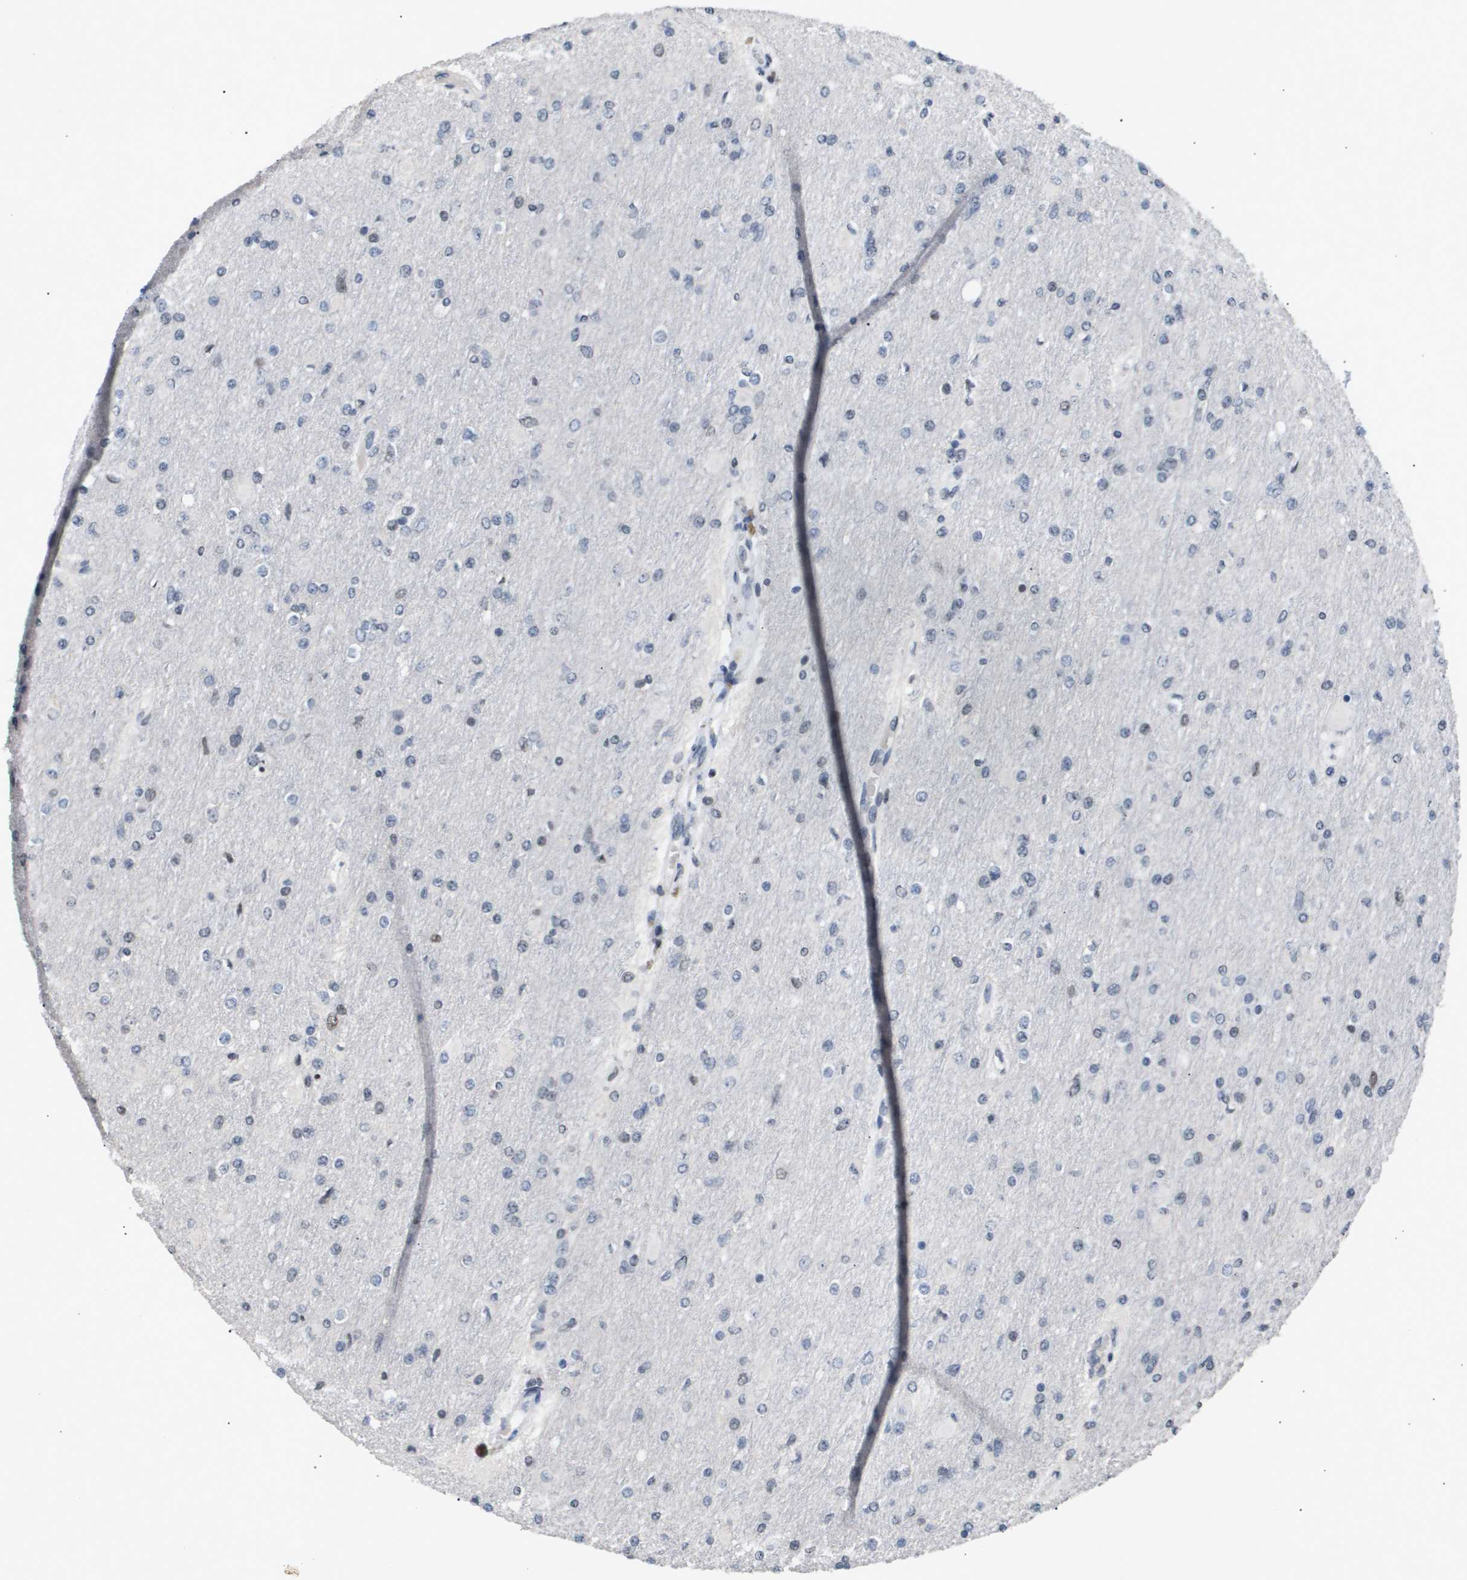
{"staining": {"intensity": "negative", "quantity": "none", "location": "none"}, "tissue": "glioma", "cell_type": "Tumor cells", "image_type": "cancer", "snomed": [{"axis": "morphology", "description": "Glioma, malignant, High grade"}, {"axis": "topography", "description": "Cerebral cortex"}], "caption": "This image is of glioma stained with IHC to label a protein in brown with the nuclei are counter-stained blue. There is no positivity in tumor cells.", "gene": "ANAPC2", "patient": {"sex": "female", "age": 36}}